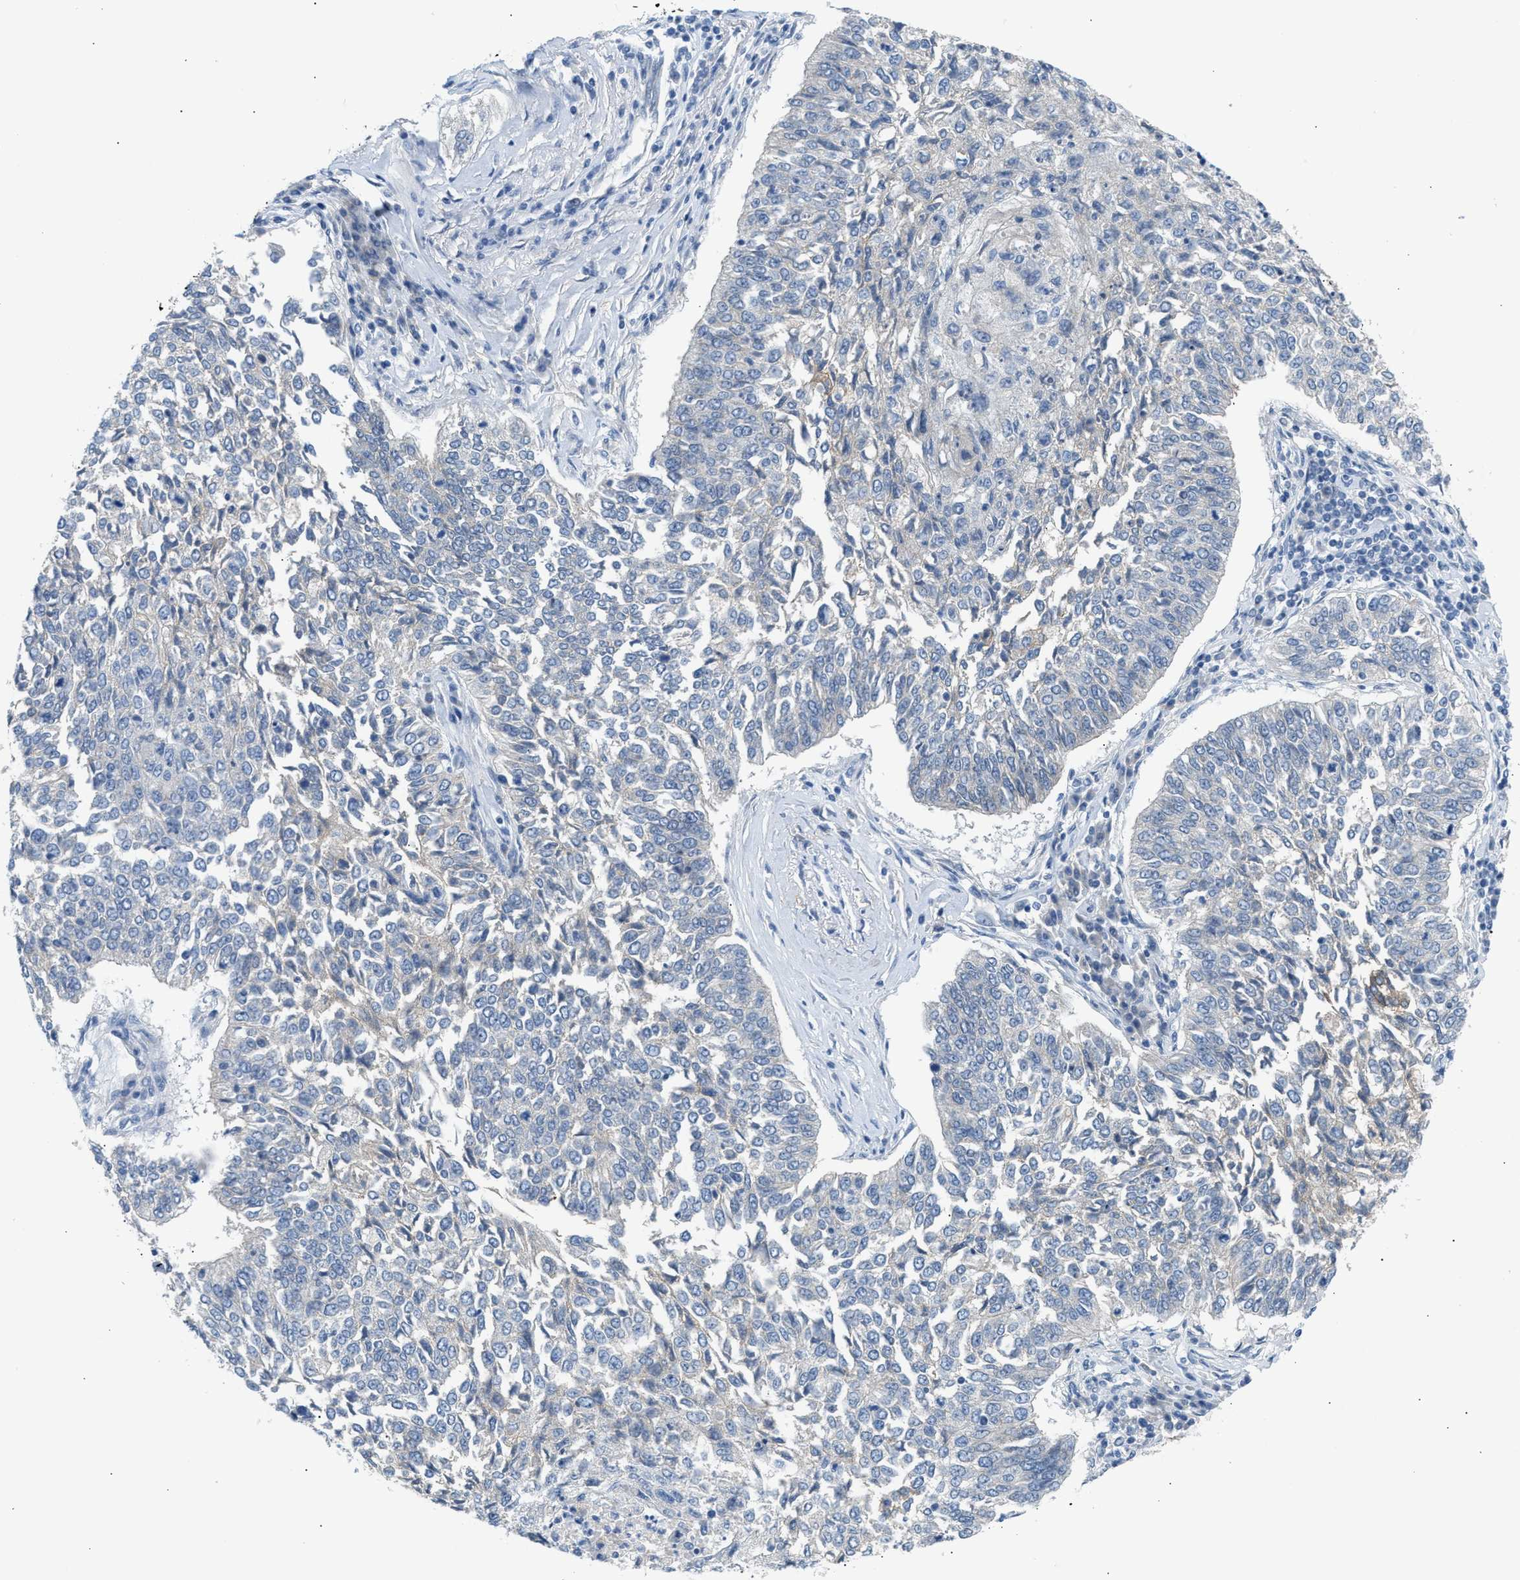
{"staining": {"intensity": "negative", "quantity": "none", "location": "none"}, "tissue": "lung cancer", "cell_type": "Tumor cells", "image_type": "cancer", "snomed": [{"axis": "morphology", "description": "Normal tissue, NOS"}, {"axis": "morphology", "description": "Squamous cell carcinoma, NOS"}, {"axis": "topography", "description": "Cartilage tissue"}, {"axis": "topography", "description": "Bronchus"}, {"axis": "topography", "description": "Lung"}], "caption": "Protein analysis of lung cancer exhibits no significant expression in tumor cells.", "gene": "ERBB2", "patient": {"sex": "female", "age": 49}}